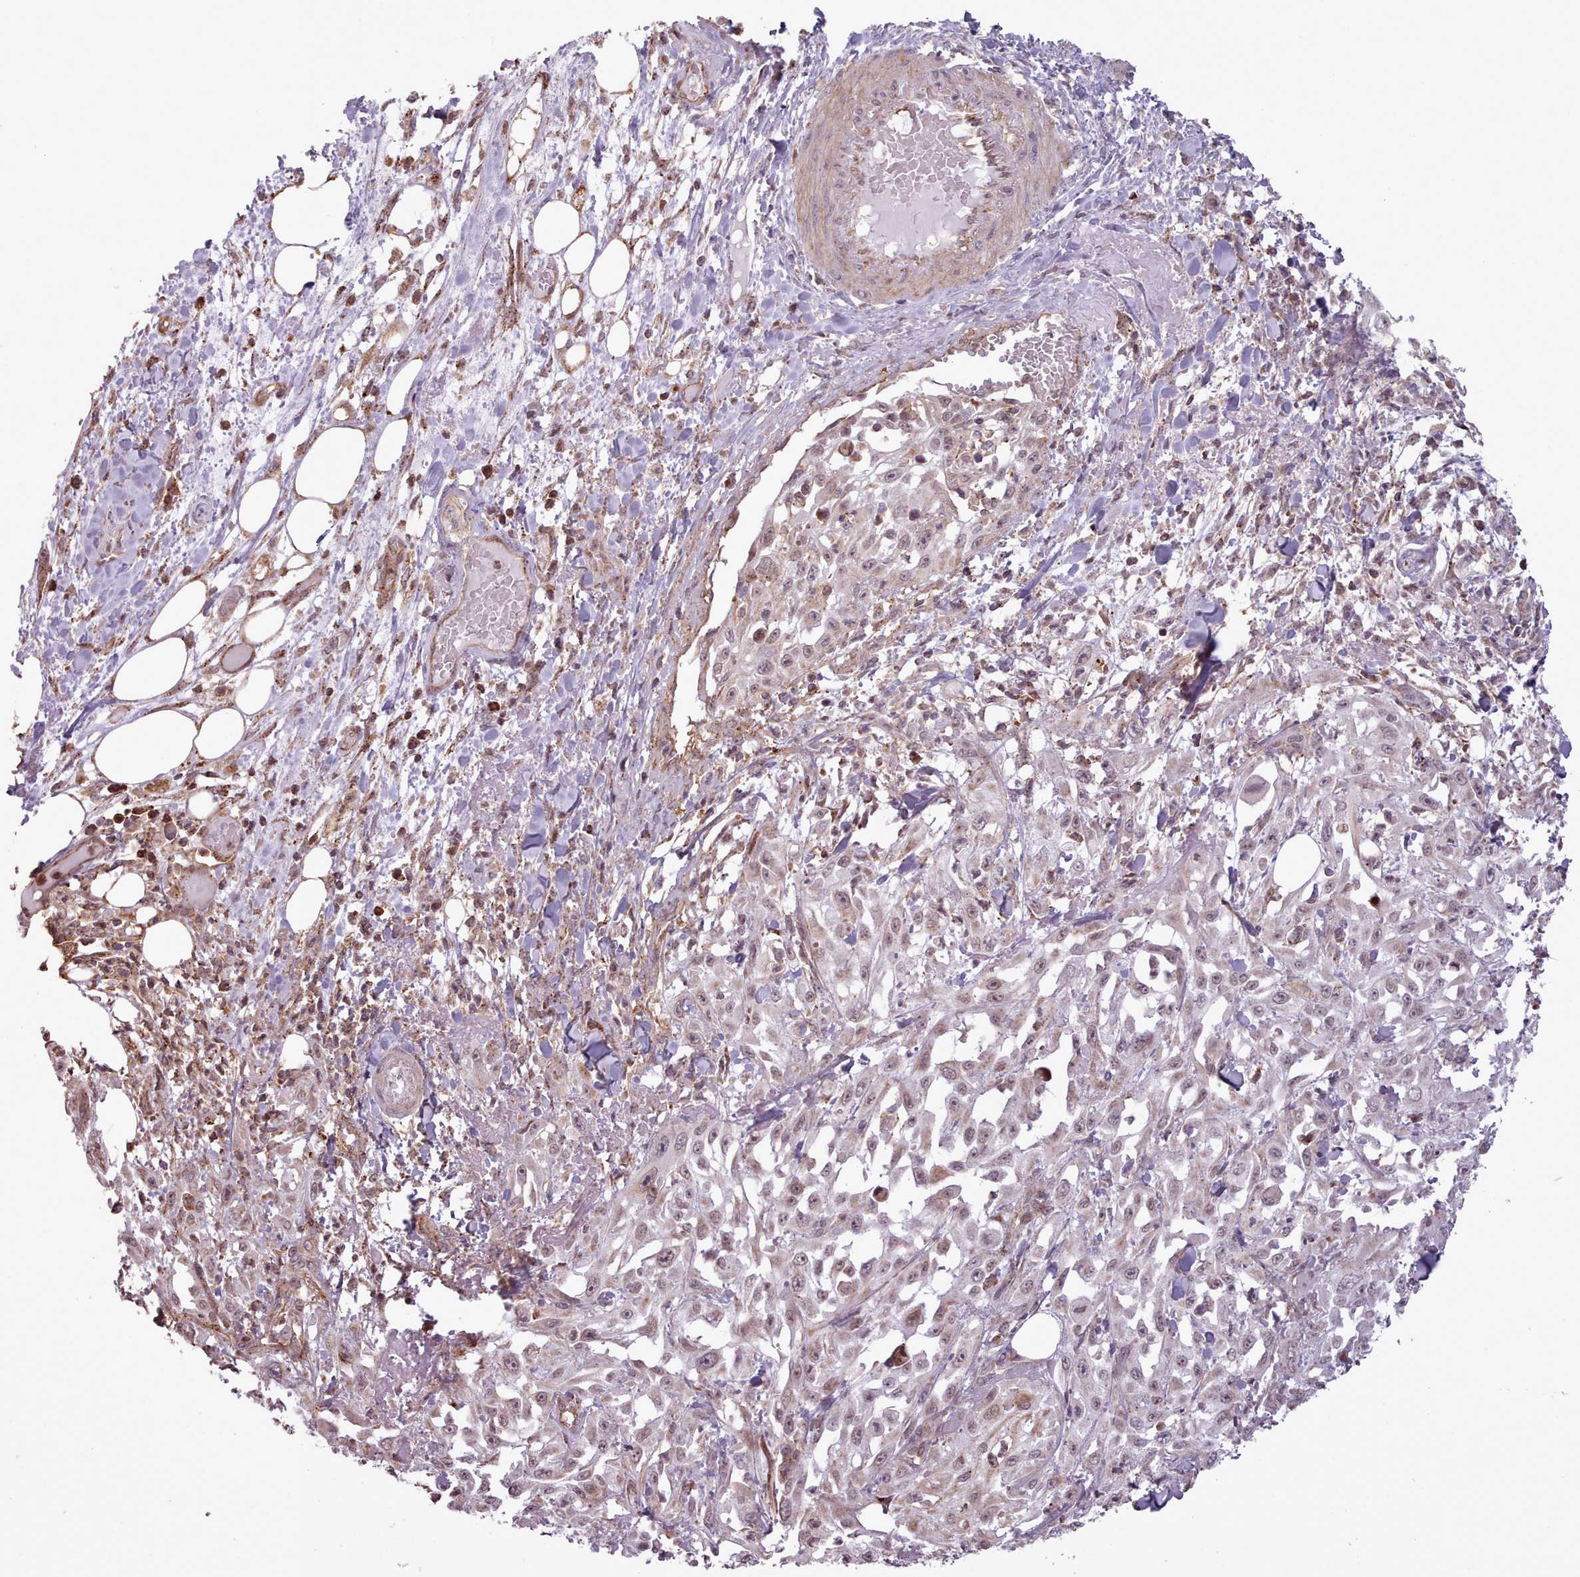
{"staining": {"intensity": "weak", "quantity": "<25%", "location": "nuclear"}, "tissue": "skin cancer", "cell_type": "Tumor cells", "image_type": "cancer", "snomed": [{"axis": "morphology", "description": "Squamous cell carcinoma, NOS"}, {"axis": "morphology", "description": "Squamous cell carcinoma, metastatic, NOS"}, {"axis": "topography", "description": "Skin"}, {"axis": "topography", "description": "Lymph node"}], "caption": "IHC photomicrograph of neoplastic tissue: metastatic squamous cell carcinoma (skin) stained with DAB (3,3'-diaminobenzidine) shows no significant protein expression in tumor cells. (DAB (3,3'-diaminobenzidine) immunohistochemistry, high magnification).", "gene": "ZMYM4", "patient": {"sex": "male", "age": 75}}